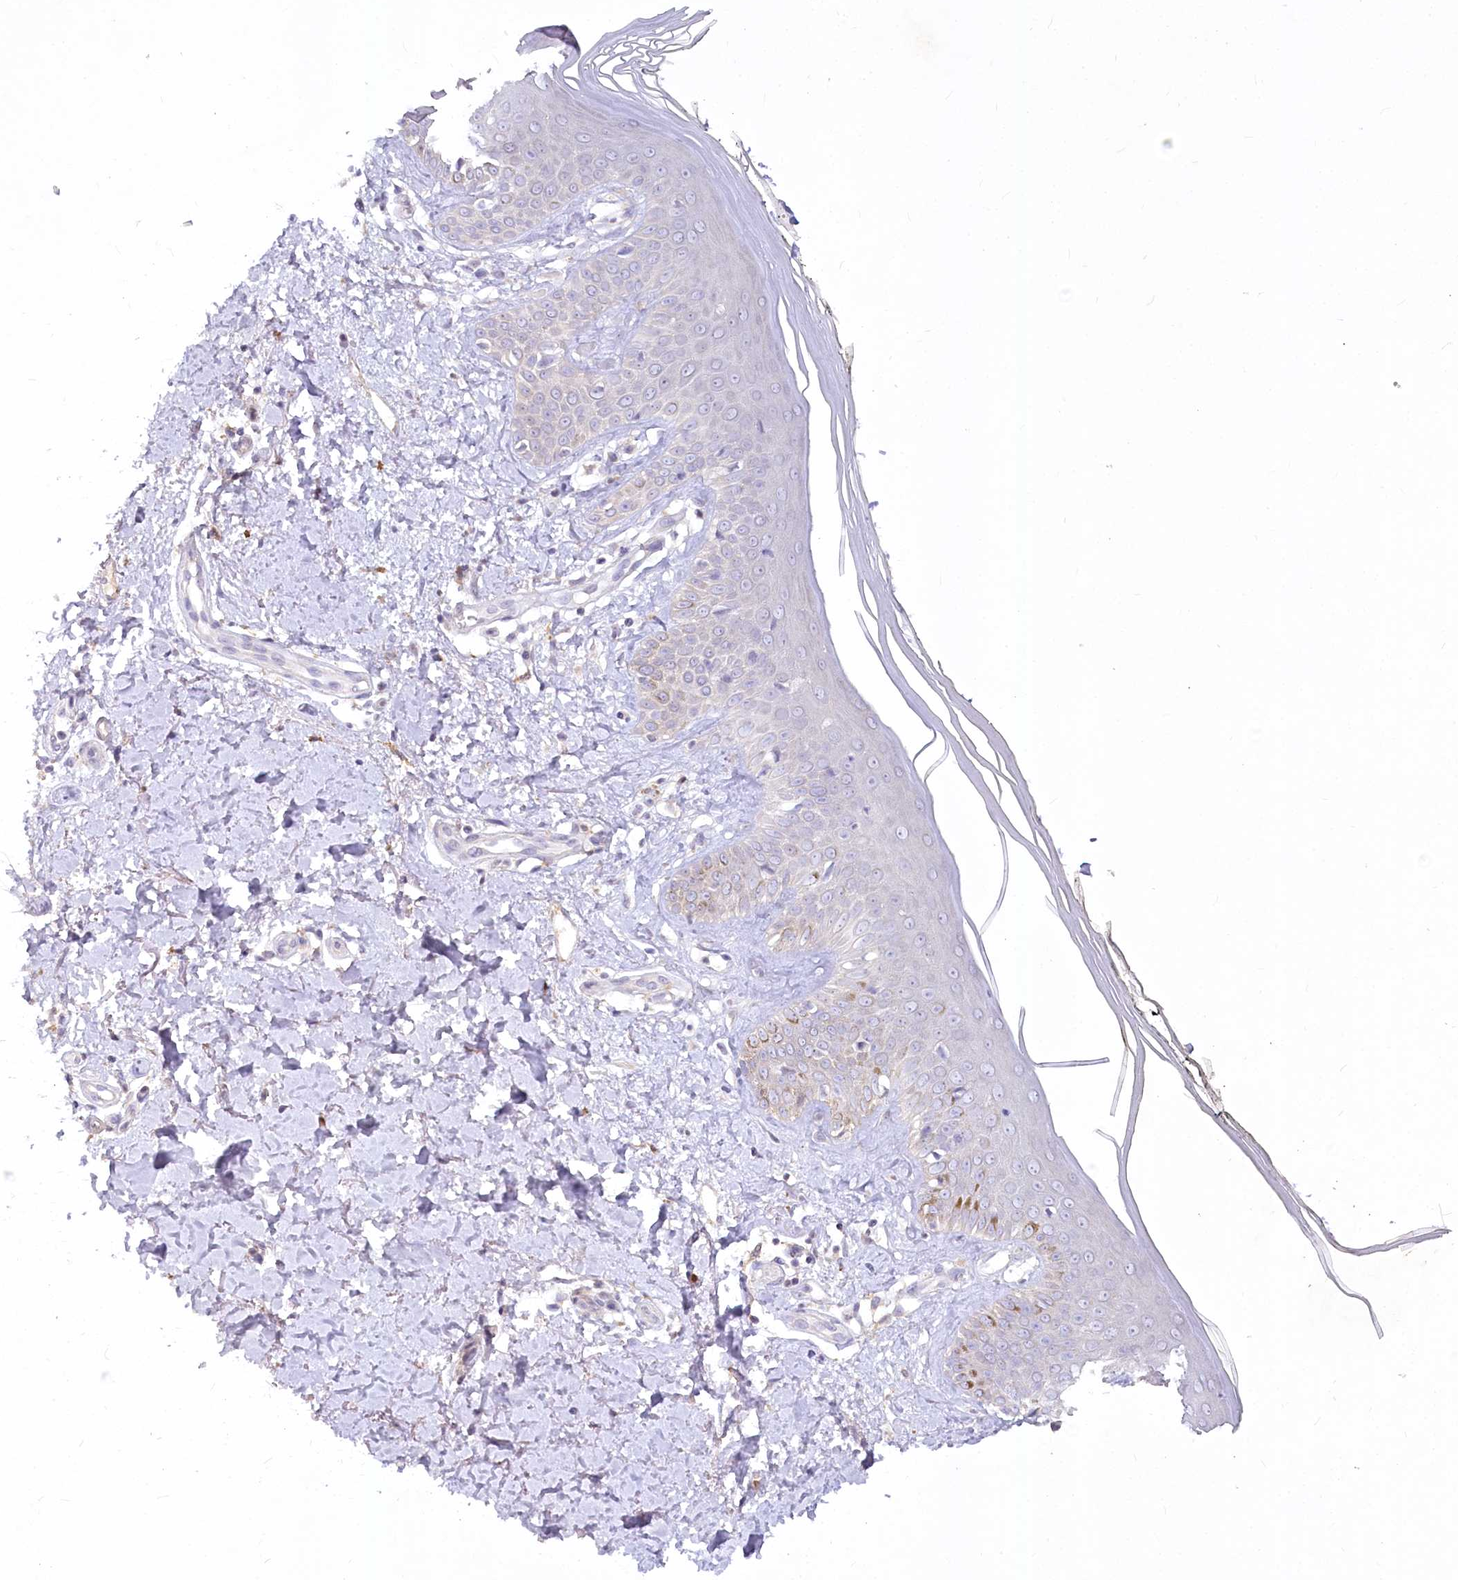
{"staining": {"intensity": "negative", "quantity": "none", "location": "none"}, "tissue": "skin", "cell_type": "Fibroblasts", "image_type": "normal", "snomed": [{"axis": "morphology", "description": "Normal tissue, NOS"}, {"axis": "topography", "description": "Skin"}], "caption": "The photomicrograph exhibits no staining of fibroblasts in unremarkable skin. (Brightfield microscopy of DAB (3,3'-diaminobenzidine) immunohistochemistry (IHC) at high magnification).", "gene": "EFHC2", "patient": {"sex": "female", "age": 64}}